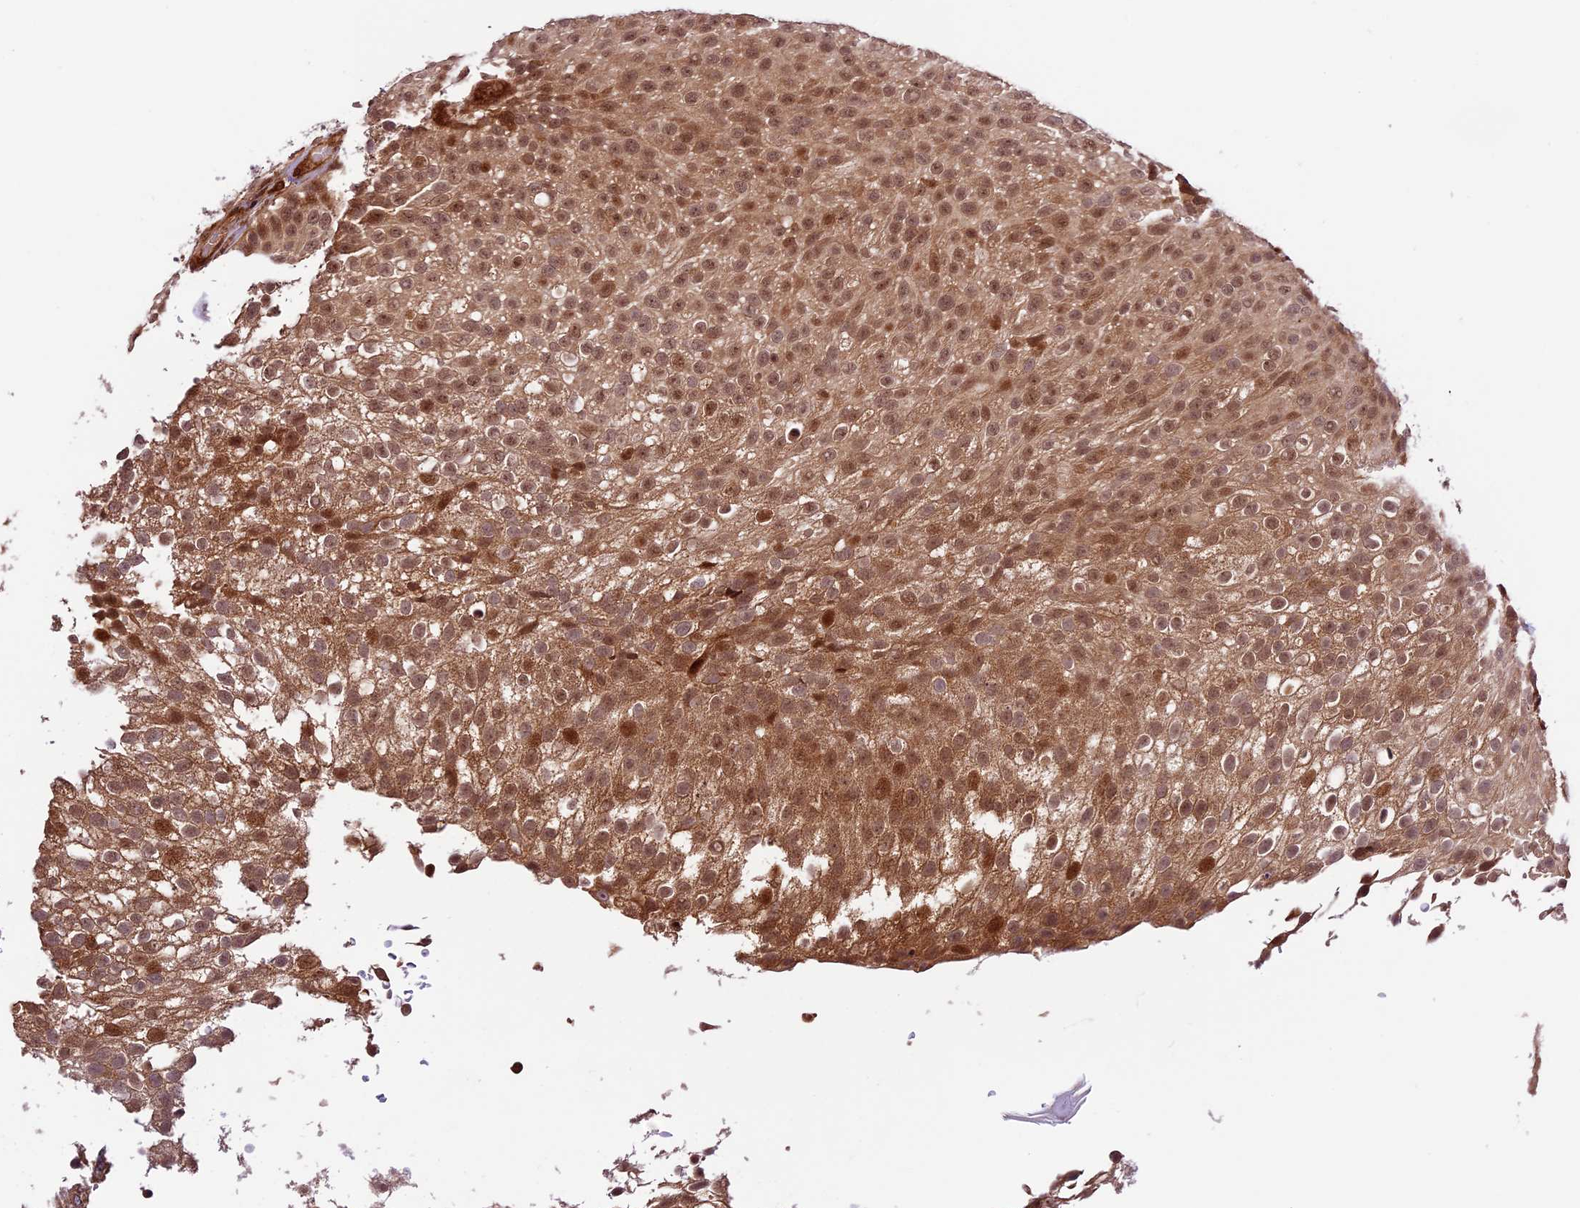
{"staining": {"intensity": "moderate", "quantity": ">75%", "location": "cytoplasmic/membranous,nuclear"}, "tissue": "urothelial cancer", "cell_type": "Tumor cells", "image_type": "cancer", "snomed": [{"axis": "morphology", "description": "Urothelial carcinoma, Low grade"}, {"axis": "topography", "description": "Urinary bladder"}], "caption": "Moderate cytoplasmic/membranous and nuclear positivity is seen in about >75% of tumor cells in urothelial cancer. Nuclei are stained in blue.", "gene": "DHX38", "patient": {"sex": "male", "age": 78}}